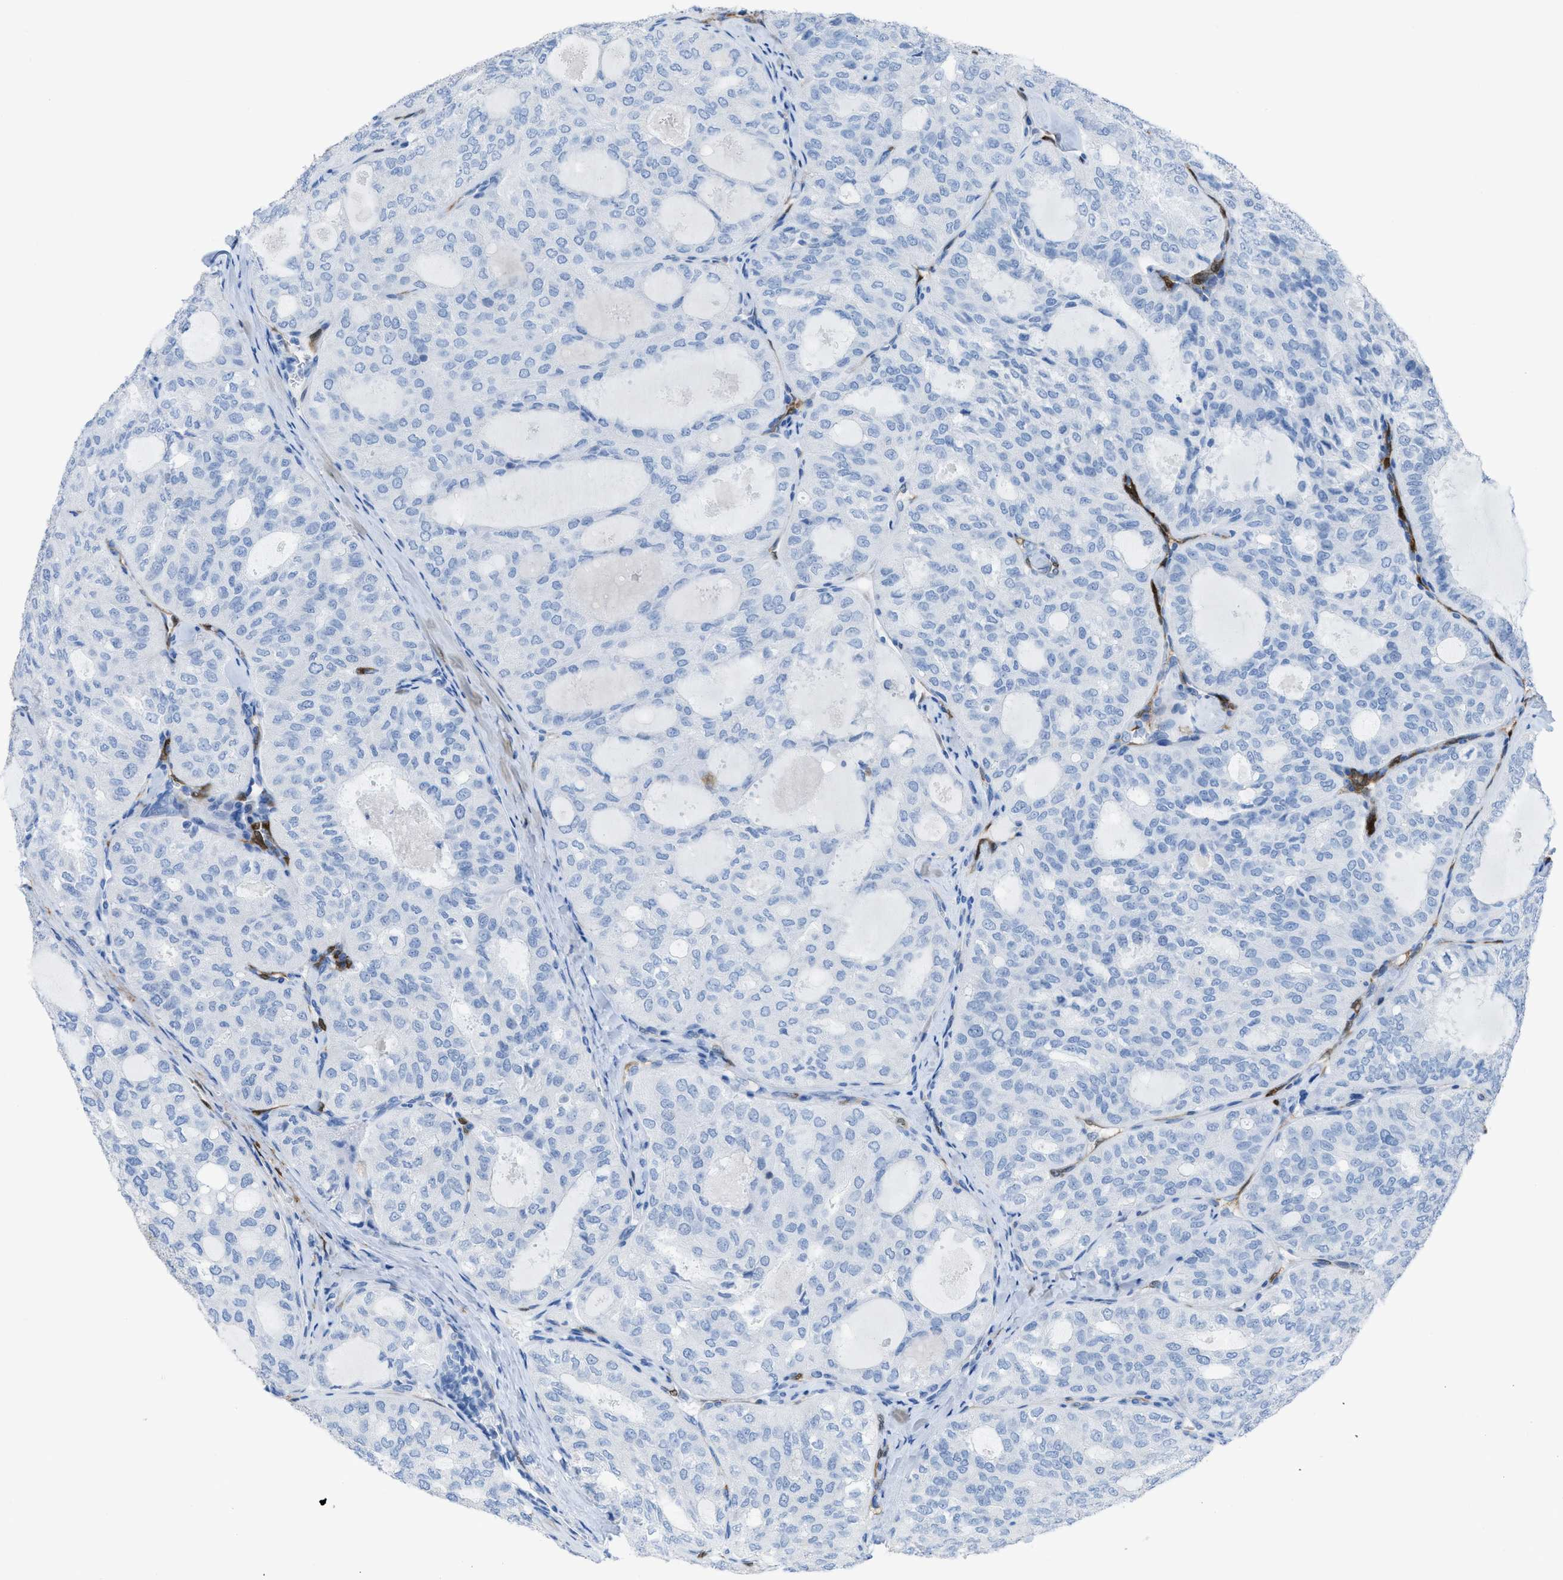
{"staining": {"intensity": "negative", "quantity": "none", "location": "none"}, "tissue": "thyroid cancer", "cell_type": "Tumor cells", "image_type": "cancer", "snomed": [{"axis": "morphology", "description": "Follicular adenoma carcinoma, NOS"}, {"axis": "topography", "description": "Thyroid gland"}], "caption": "Histopathology image shows no protein staining in tumor cells of thyroid cancer tissue.", "gene": "CDKN2A", "patient": {"sex": "male", "age": 75}}